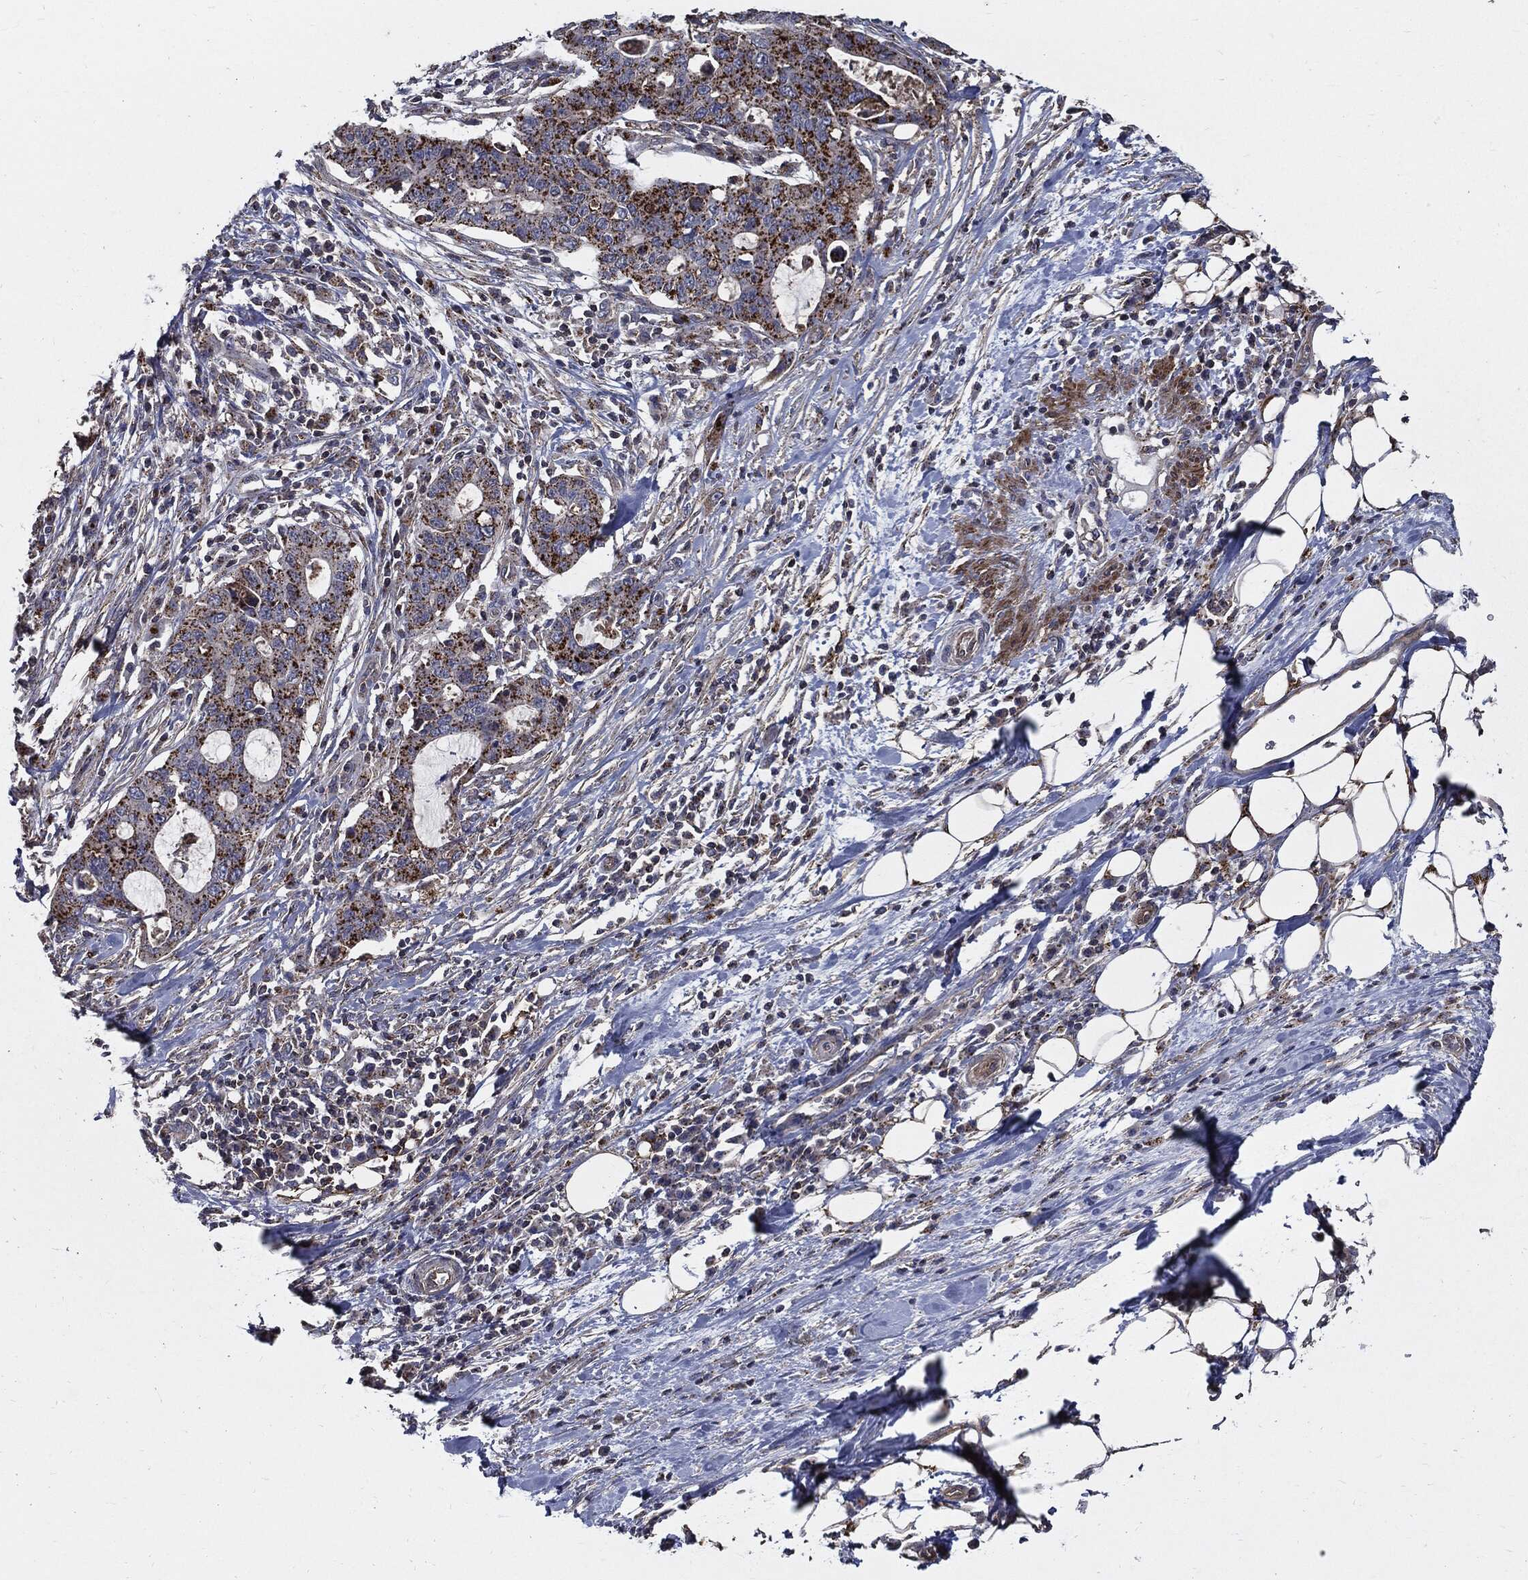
{"staining": {"intensity": "strong", "quantity": "25%-75%", "location": "cytoplasmic/membranous"}, "tissue": "stomach cancer", "cell_type": "Tumor cells", "image_type": "cancer", "snomed": [{"axis": "morphology", "description": "Adenocarcinoma, NOS"}, {"axis": "topography", "description": "Stomach"}], "caption": "Immunohistochemical staining of stomach cancer demonstrates strong cytoplasmic/membranous protein expression in about 25%-75% of tumor cells.", "gene": "PDCD6IP", "patient": {"sex": "male", "age": 54}}